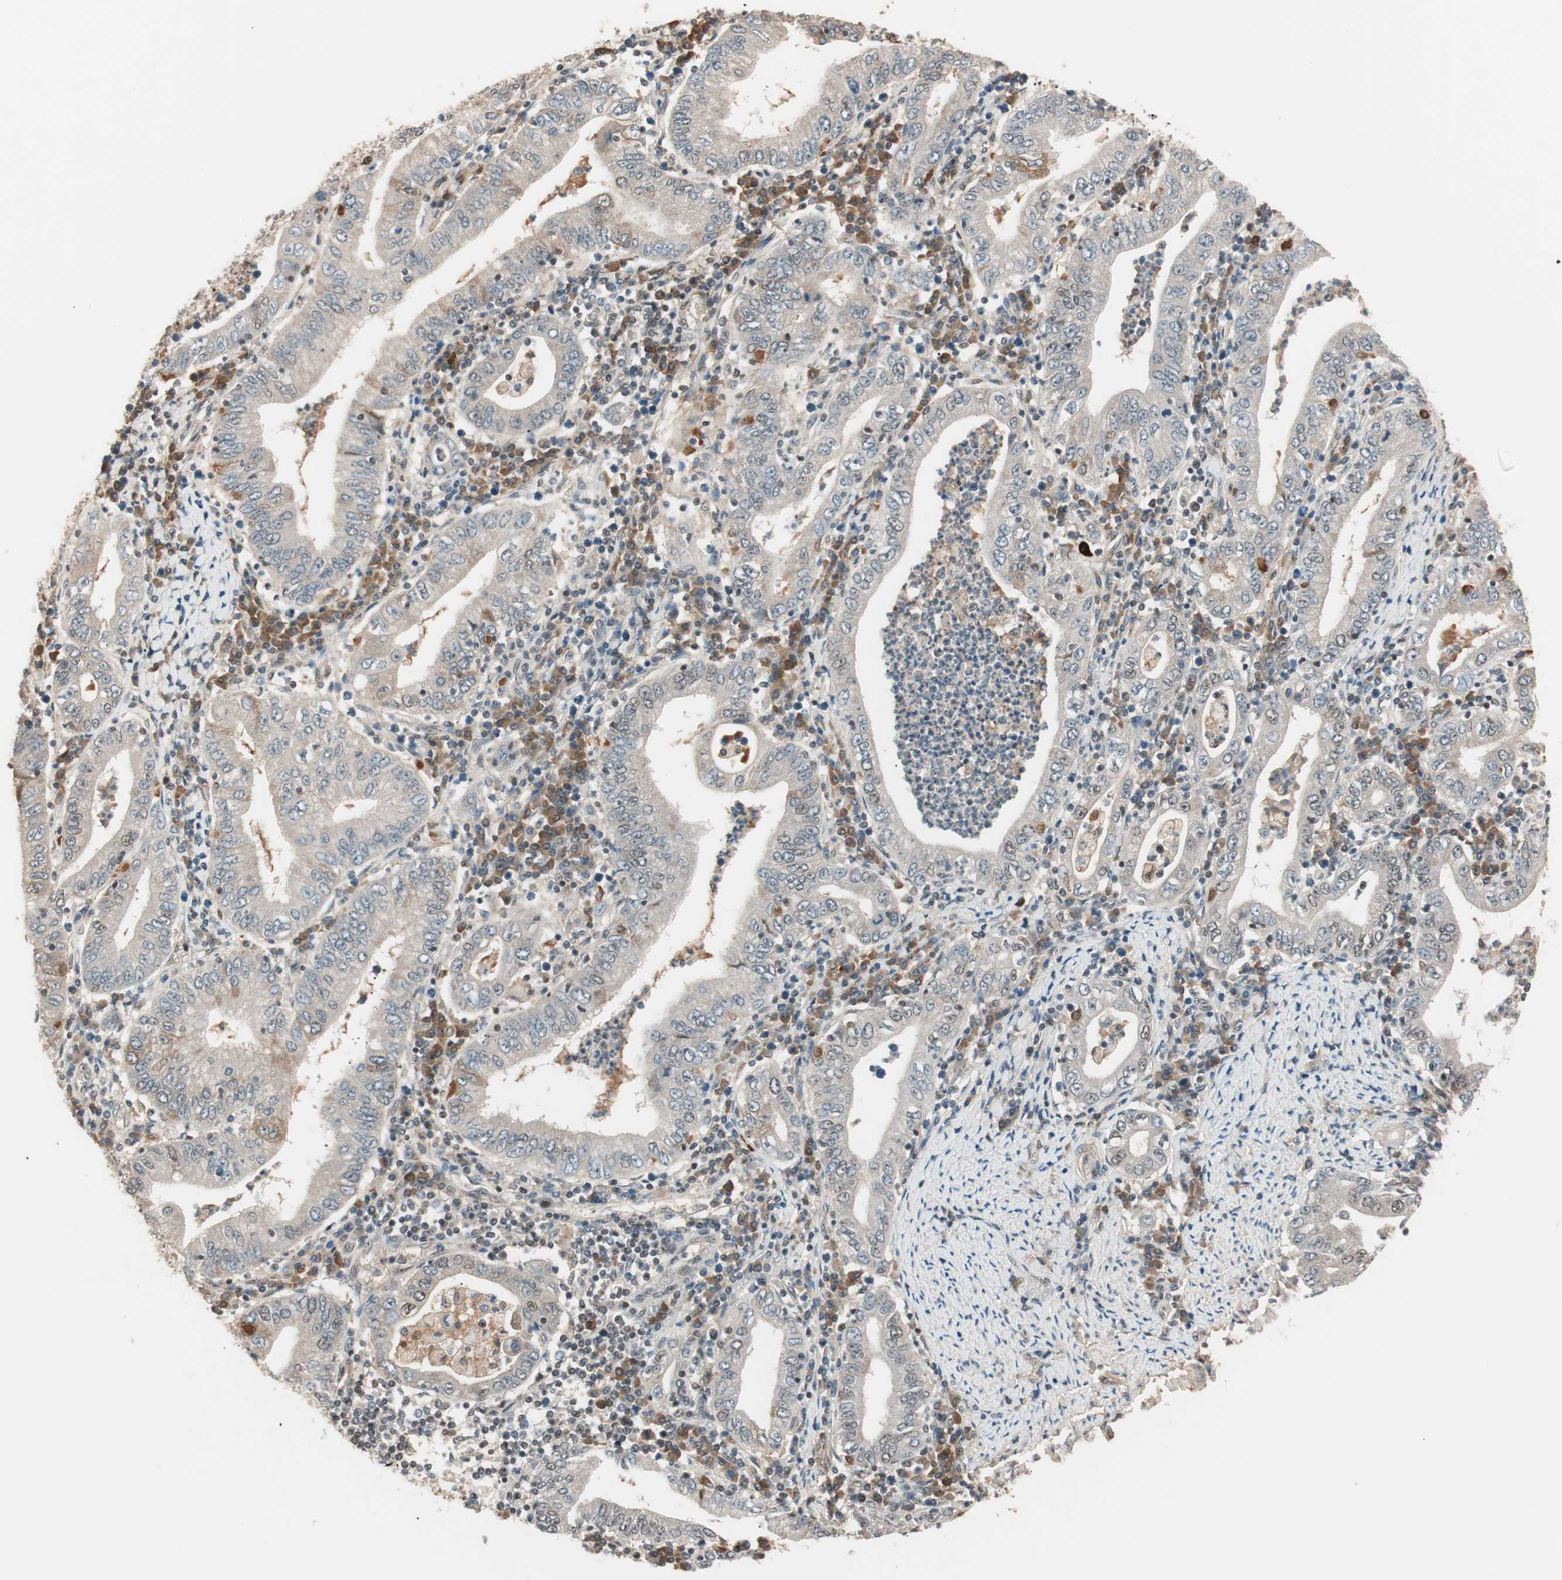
{"staining": {"intensity": "weak", "quantity": "<25%", "location": "cytoplasmic/membranous"}, "tissue": "stomach cancer", "cell_type": "Tumor cells", "image_type": "cancer", "snomed": [{"axis": "morphology", "description": "Normal tissue, NOS"}, {"axis": "morphology", "description": "Adenocarcinoma, NOS"}, {"axis": "topography", "description": "Esophagus"}, {"axis": "topography", "description": "Stomach, upper"}, {"axis": "topography", "description": "Peripheral nerve tissue"}], "caption": "IHC histopathology image of human stomach adenocarcinoma stained for a protein (brown), which exhibits no expression in tumor cells.", "gene": "NFRKB", "patient": {"sex": "male", "age": 62}}